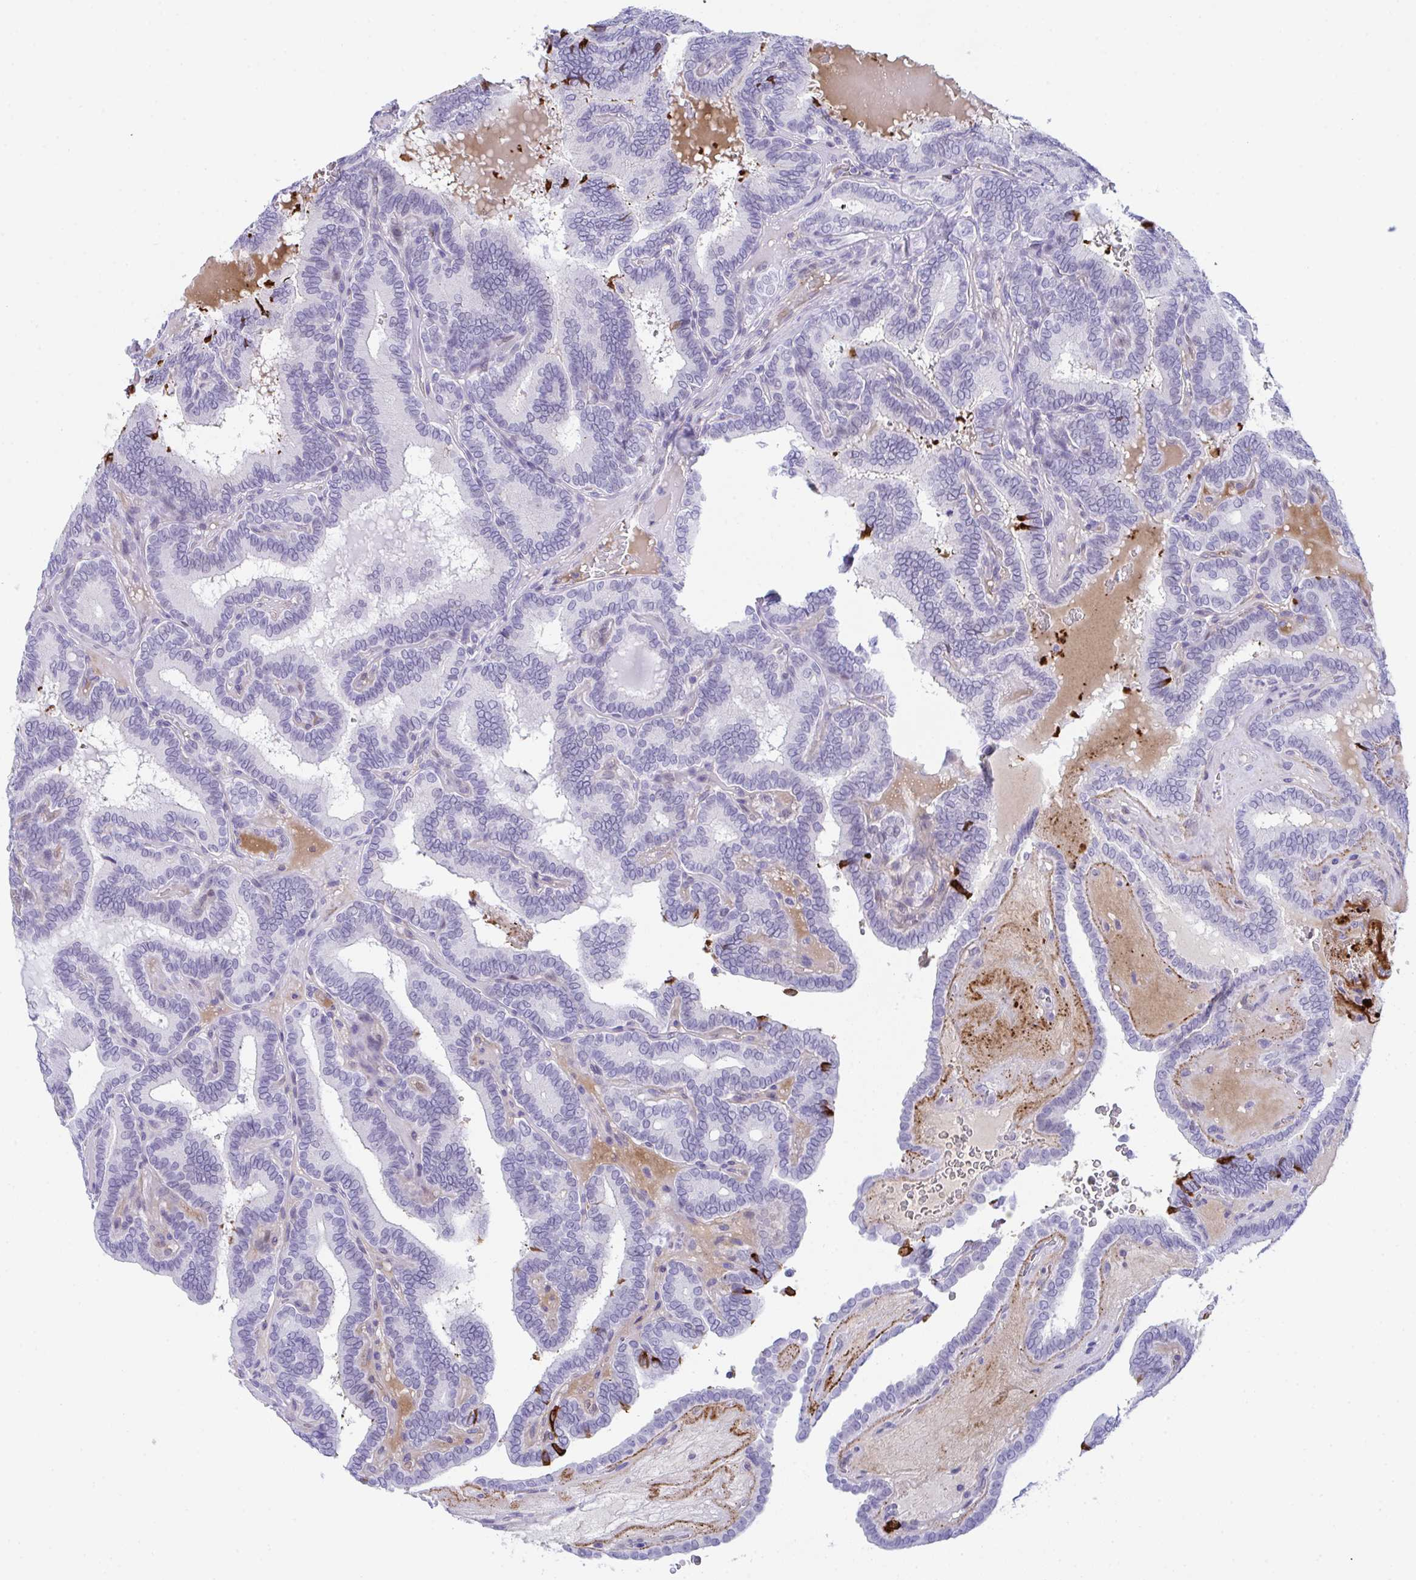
{"staining": {"intensity": "negative", "quantity": "none", "location": "none"}, "tissue": "thyroid cancer", "cell_type": "Tumor cells", "image_type": "cancer", "snomed": [{"axis": "morphology", "description": "Papillary adenocarcinoma, NOS"}, {"axis": "topography", "description": "Thyroid gland"}], "caption": "Immunohistochemistry image of thyroid cancer stained for a protein (brown), which shows no expression in tumor cells.", "gene": "KMT2E", "patient": {"sex": "female", "age": 21}}